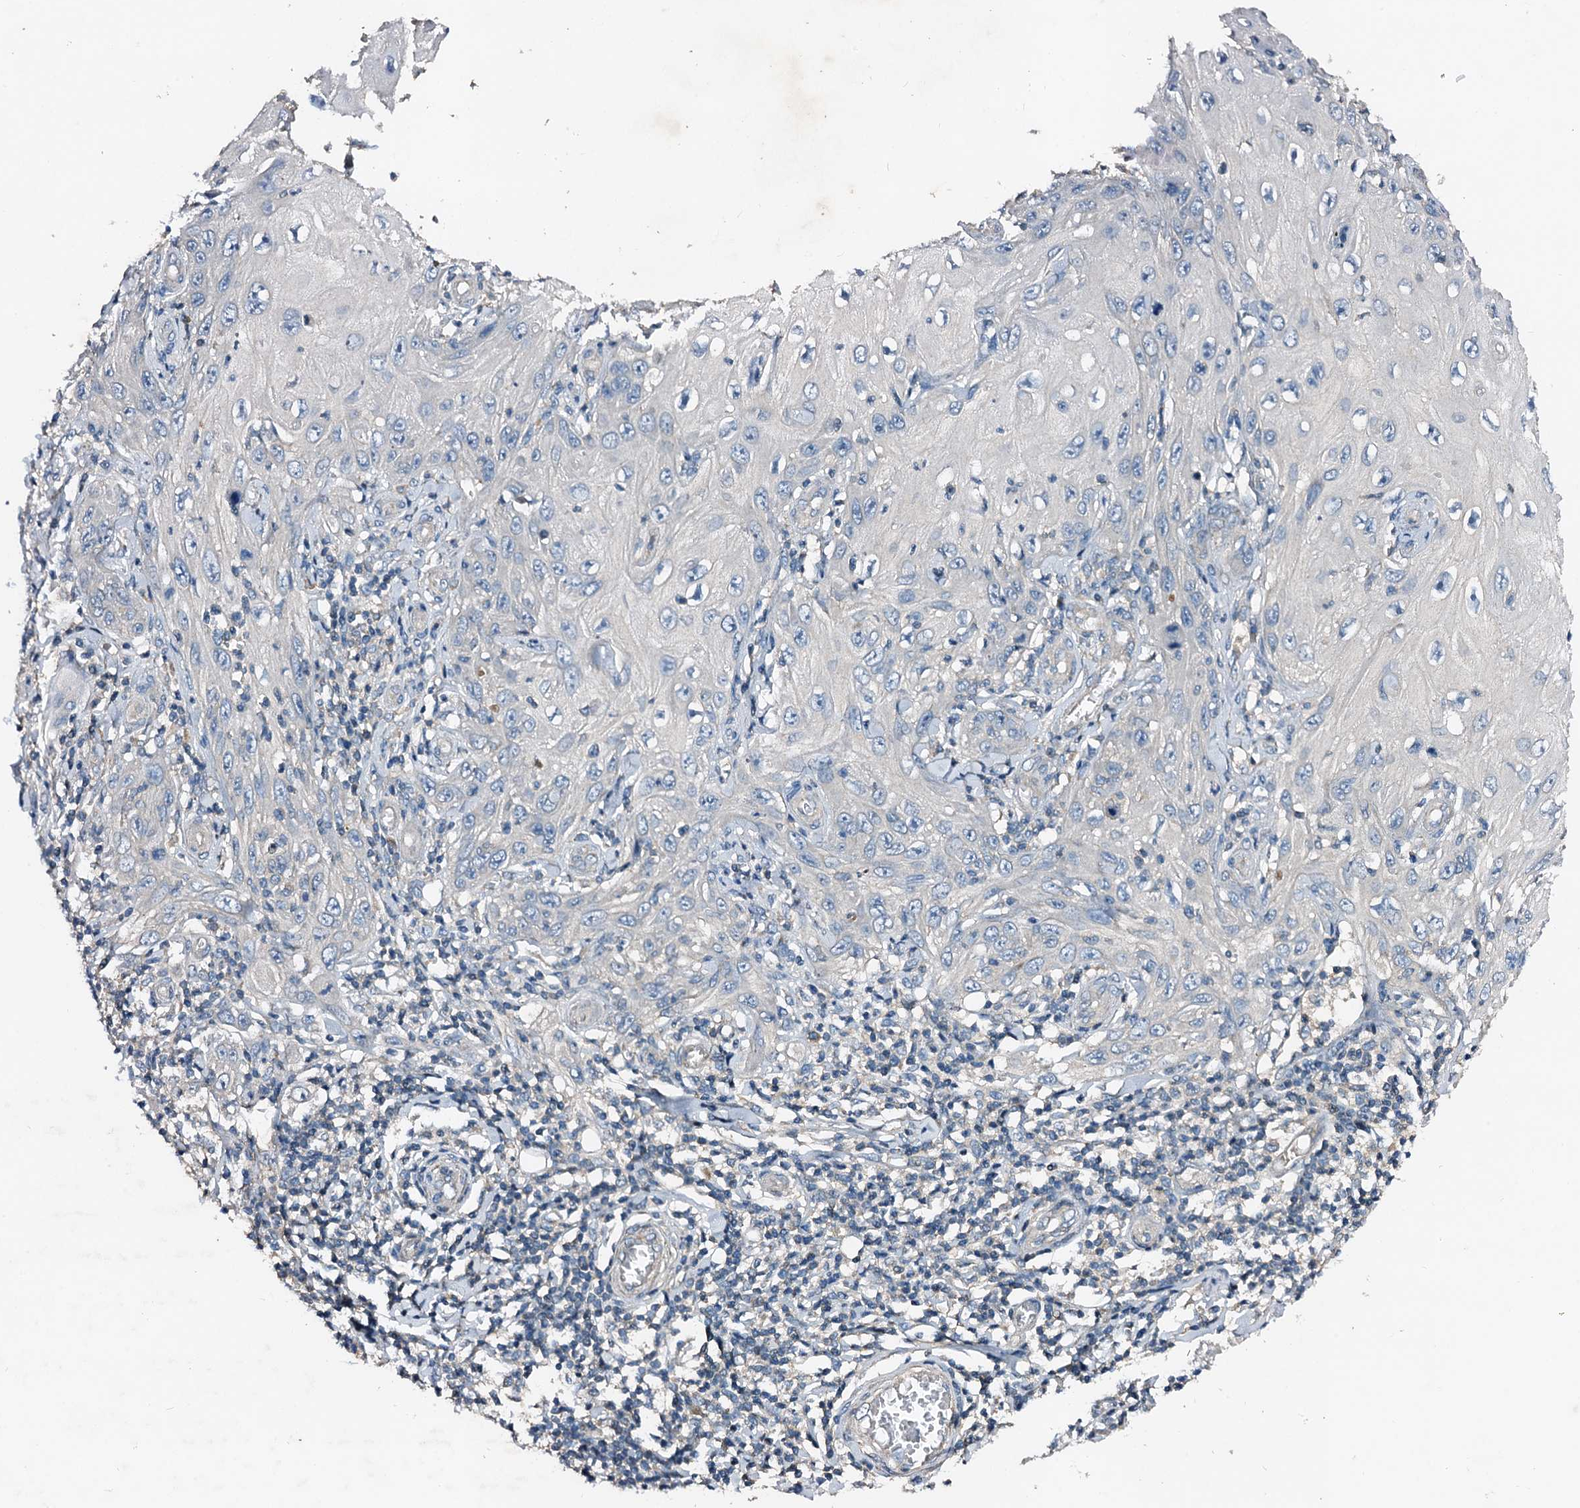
{"staining": {"intensity": "negative", "quantity": "none", "location": "none"}, "tissue": "skin cancer", "cell_type": "Tumor cells", "image_type": "cancer", "snomed": [{"axis": "morphology", "description": "Squamous cell carcinoma, NOS"}, {"axis": "topography", "description": "Skin"}], "caption": "The histopathology image demonstrates no staining of tumor cells in skin cancer.", "gene": "FIBIN", "patient": {"sex": "female", "age": 73}}